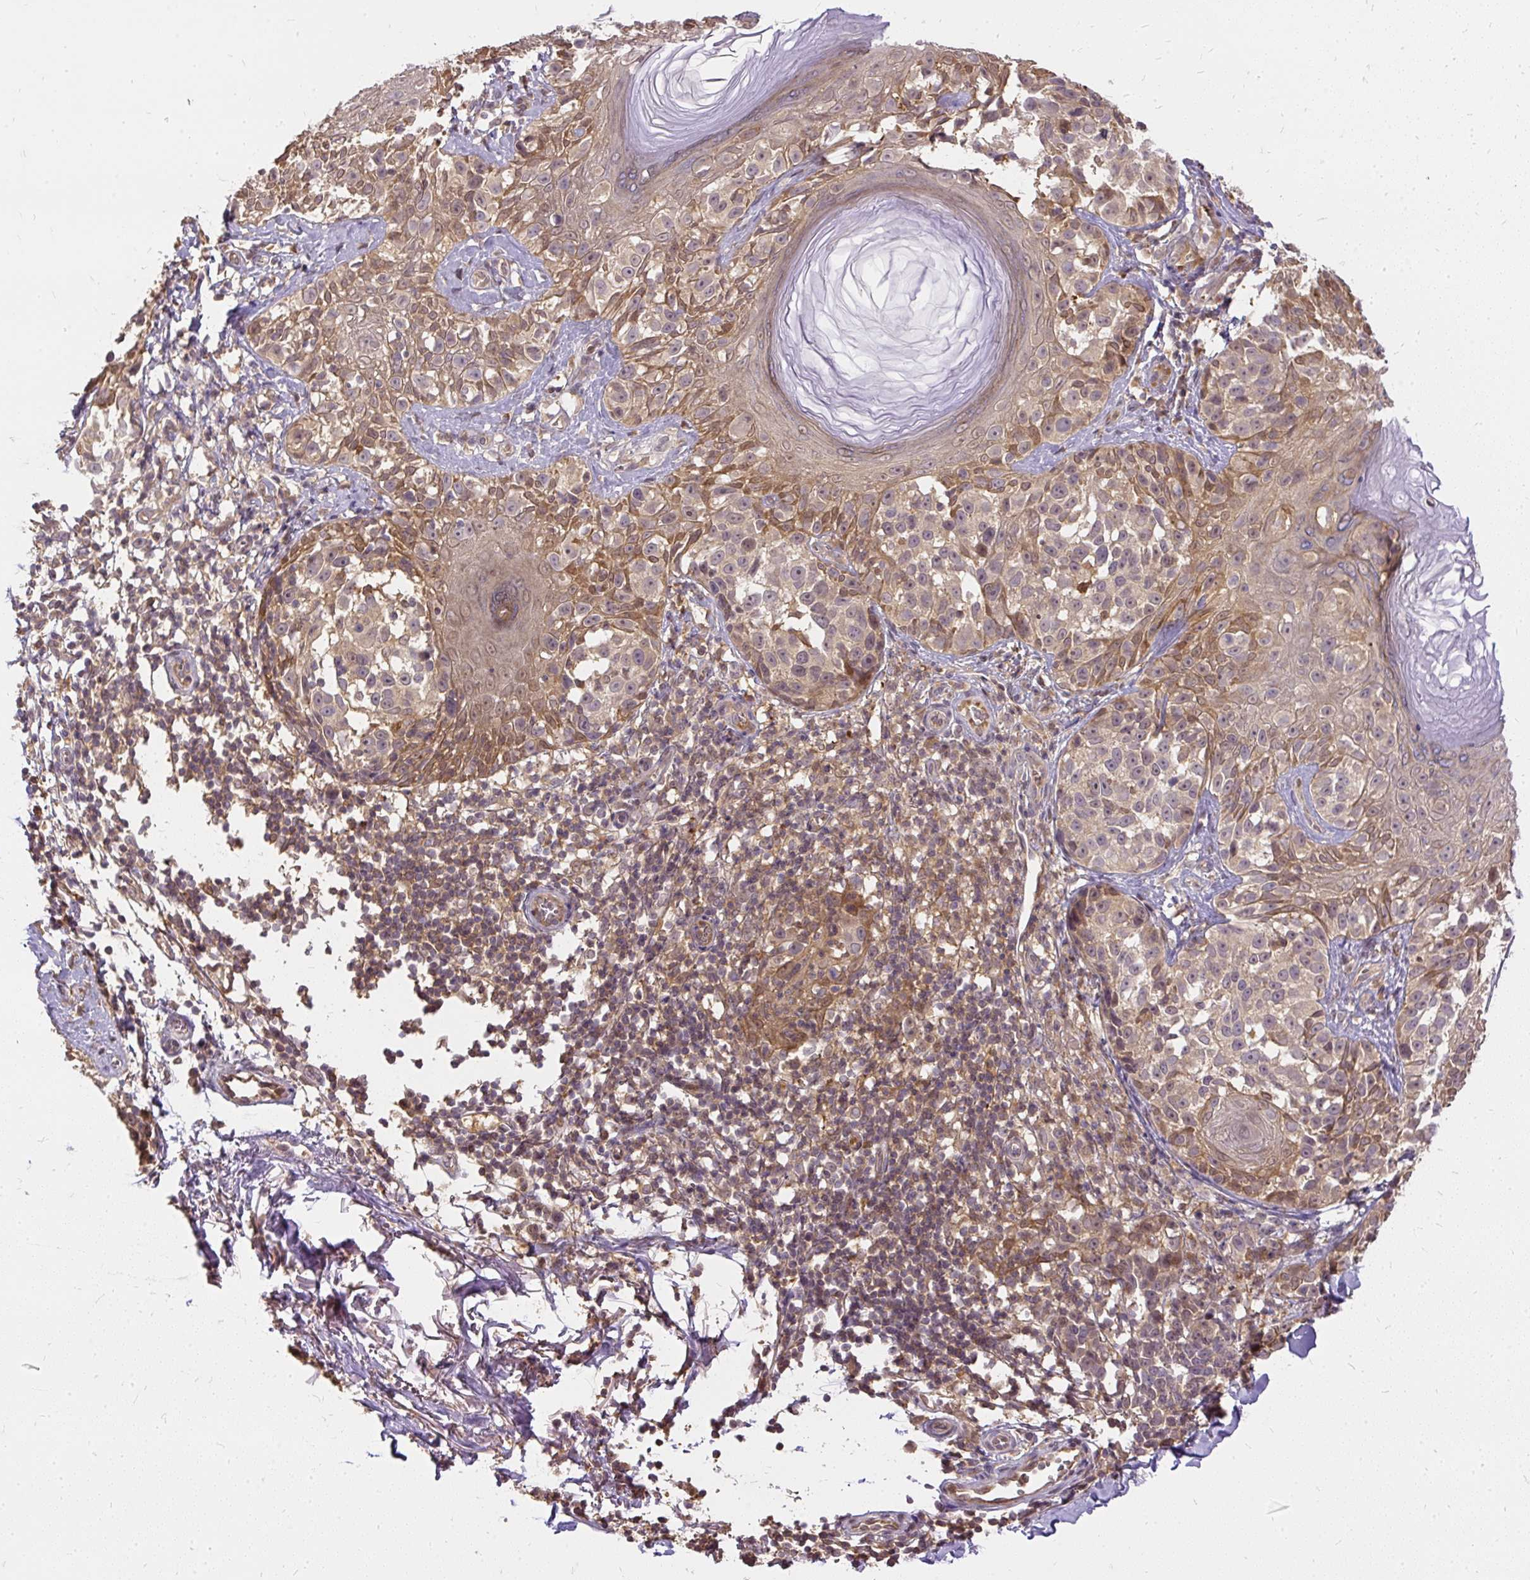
{"staining": {"intensity": "weak", "quantity": "25%-75%", "location": "cytoplasmic/membranous"}, "tissue": "melanoma", "cell_type": "Tumor cells", "image_type": "cancer", "snomed": [{"axis": "morphology", "description": "Malignant melanoma, NOS"}, {"axis": "topography", "description": "Skin"}], "caption": "Melanoma stained with DAB (3,3'-diaminobenzidine) immunohistochemistry (IHC) exhibits low levels of weak cytoplasmic/membranous expression in about 25%-75% of tumor cells.", "gene": "AP5S1", "patient": {"sex": "male", "age": 73}}